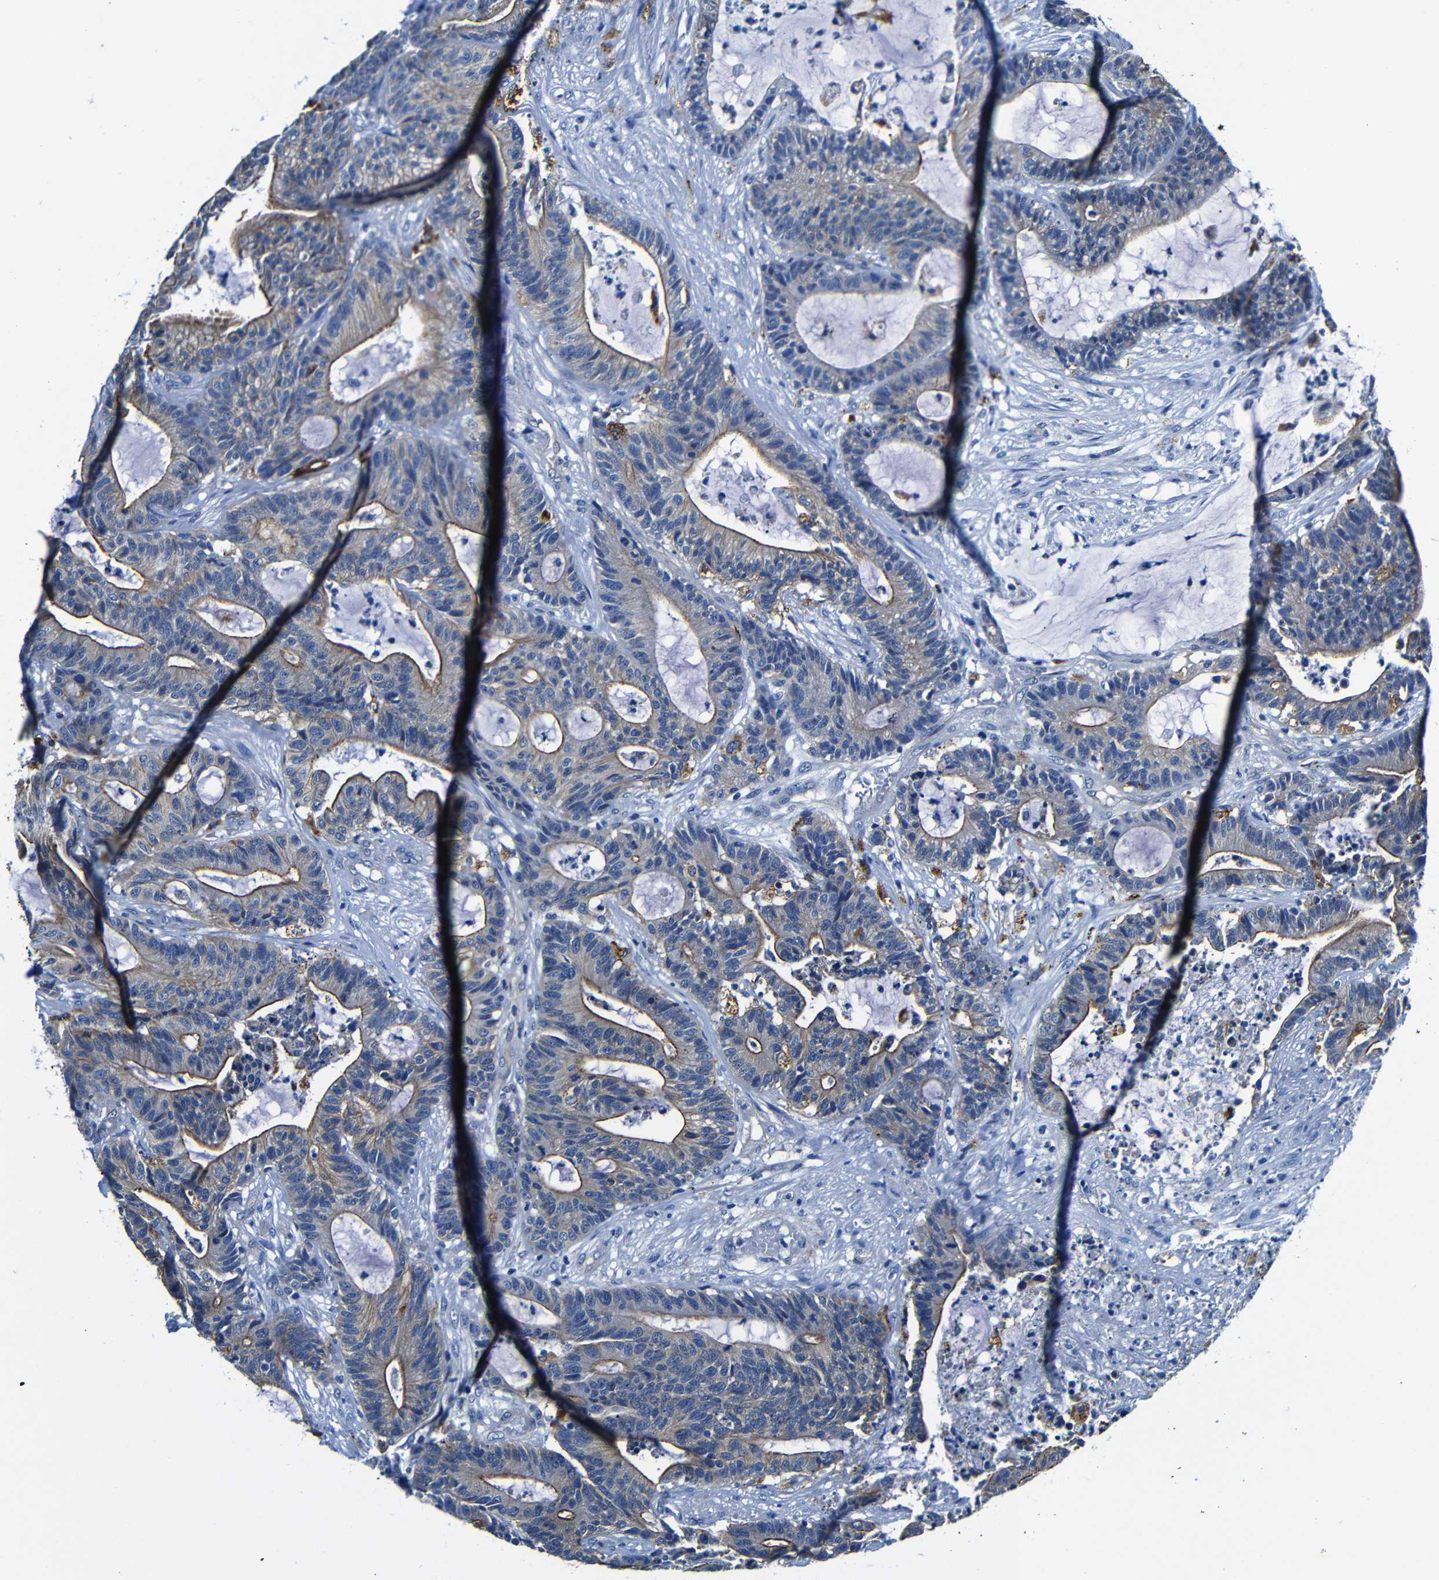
{"staining": {"intensity": "moderate", "quantity": "25%-75%", "location": "cytoplasmic/membranous"}, "tissue": "colorectal cancer", "cell_type": "Tumor cells", "image_type": "cancer", "snomed": [{"axis": "morphology", "description": "Adenocarcinoma, NOS"}, {"axis": "topography", "description": "Colon"}], "caption": "DAB (3,3'-diaminobenzidine) immunohistochemical staining of human colorectal adenocarcinoma exhibits moderate cytoplasmic/membranous protein staining in about 25%-75% of tumor cells.", "gene": "GIMAP2", "patient": {"sex": "female", "age": 84}}